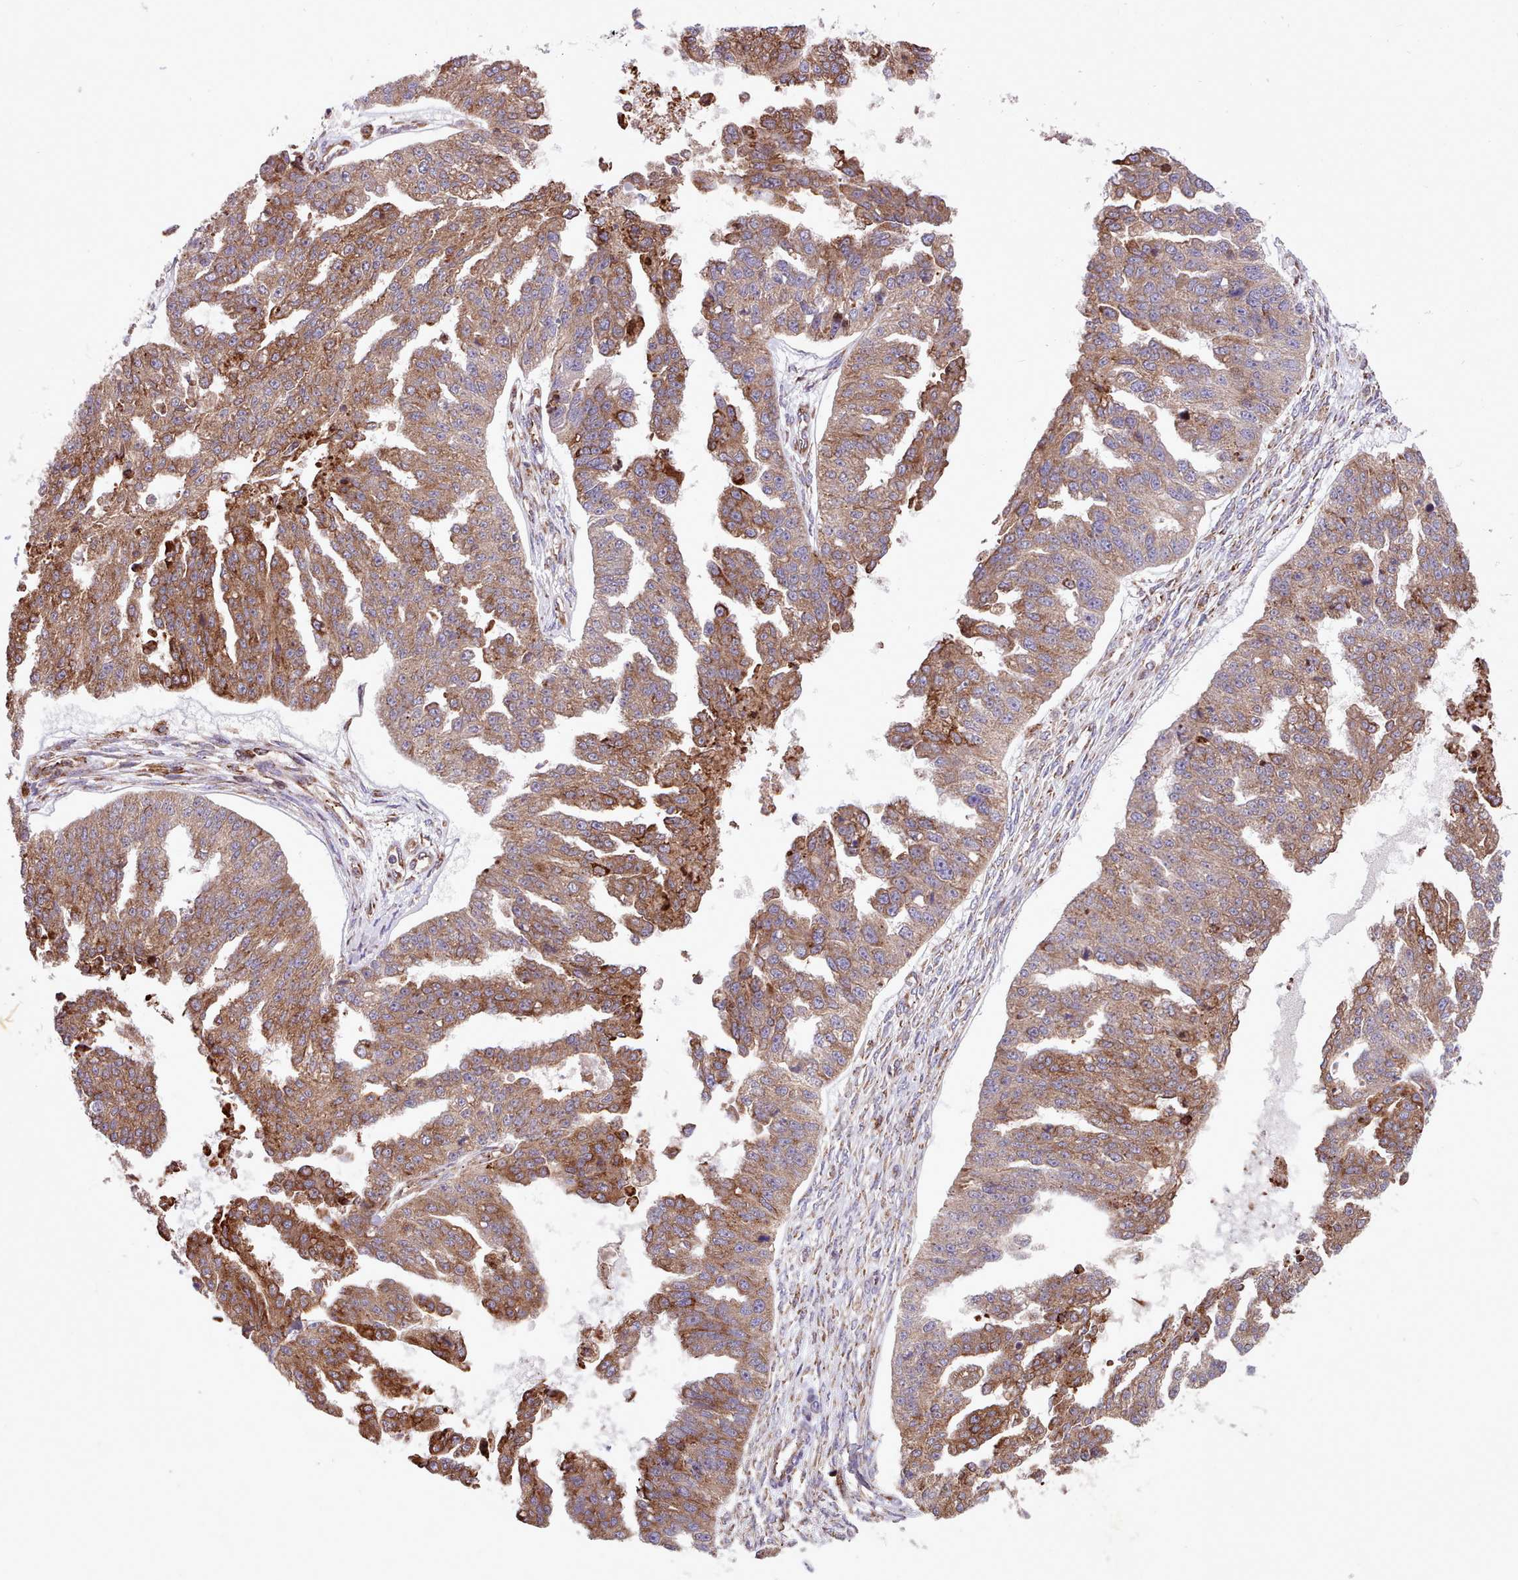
{"staining": {"intensity": "moderate", "quantity": ">75%", "location": "cytoplasmic/membranous"}, "tissue": "ovarian cancer", "cell_type": "Tumor cells", "image_type": "cancer", "snomed": [{"axis": "morphology", "description": "Cystadenocarcinoma, serous, NOS"}, {"axis": "topography", "description": "Ovary"}], "caption": "The immunohistochemical stain labels moderate cytoplasmic/membranous expression in tumor cells of serous cystadenocarcinoma (ovarian) tissue. Nuclei are stained in blue.", "gene": "TTLL3", "patient": {"sex": "female", "age": 58}}